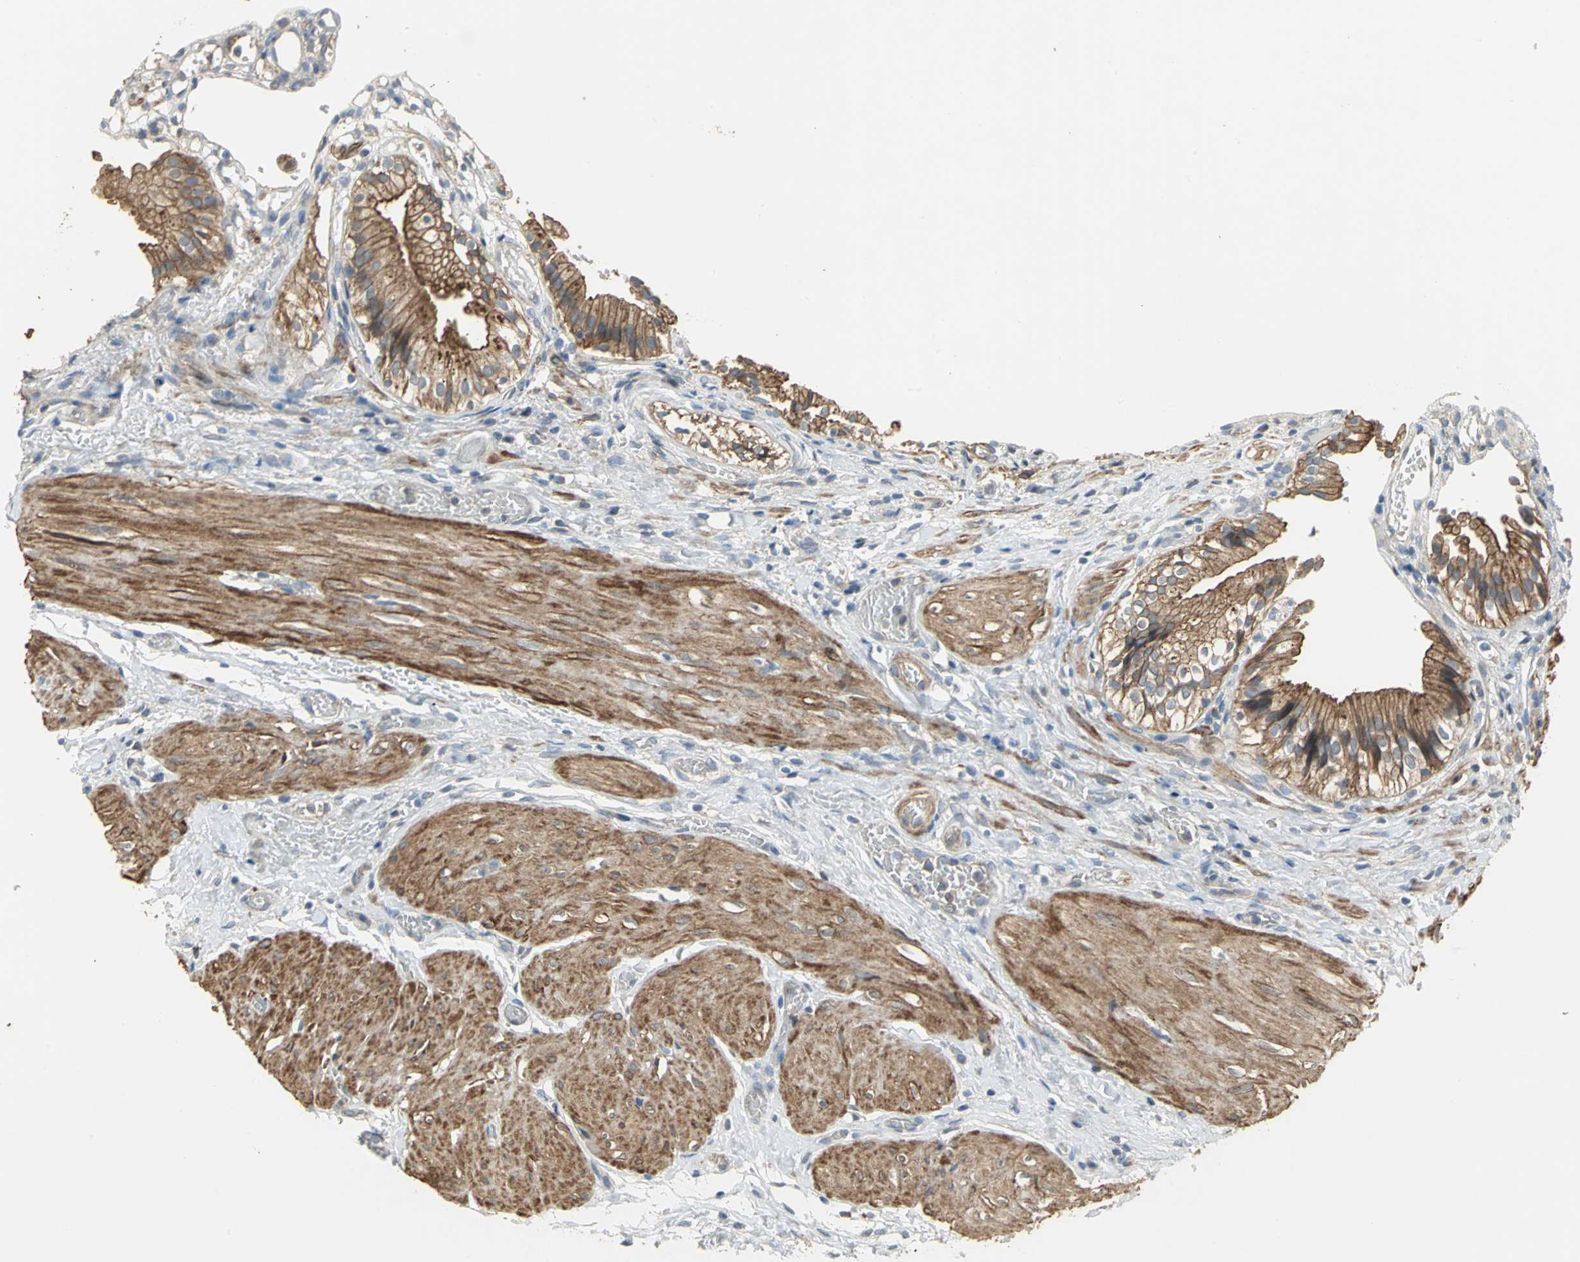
{"staining": {"intensity": "strong", "quantity": ">75%", "location": "cytoplasmic/membranous"}, "tissue": "gallbladder", "cell_type": "Glandular cells", "image_type": "normal", "snomed": [{"axis": "morphology", "description": "Normal tissue, NOS"}, {"axis": "topography", "description": "Gallbladder"}], "caption": "A brown stain shows strong cytoplasmic/membranous staining of a protein in glandular cells of unremarkable human gallbladder. Nuclei are stained in blue.", "gene": "MET", "patient": {"sex": "male", "age": 65}}